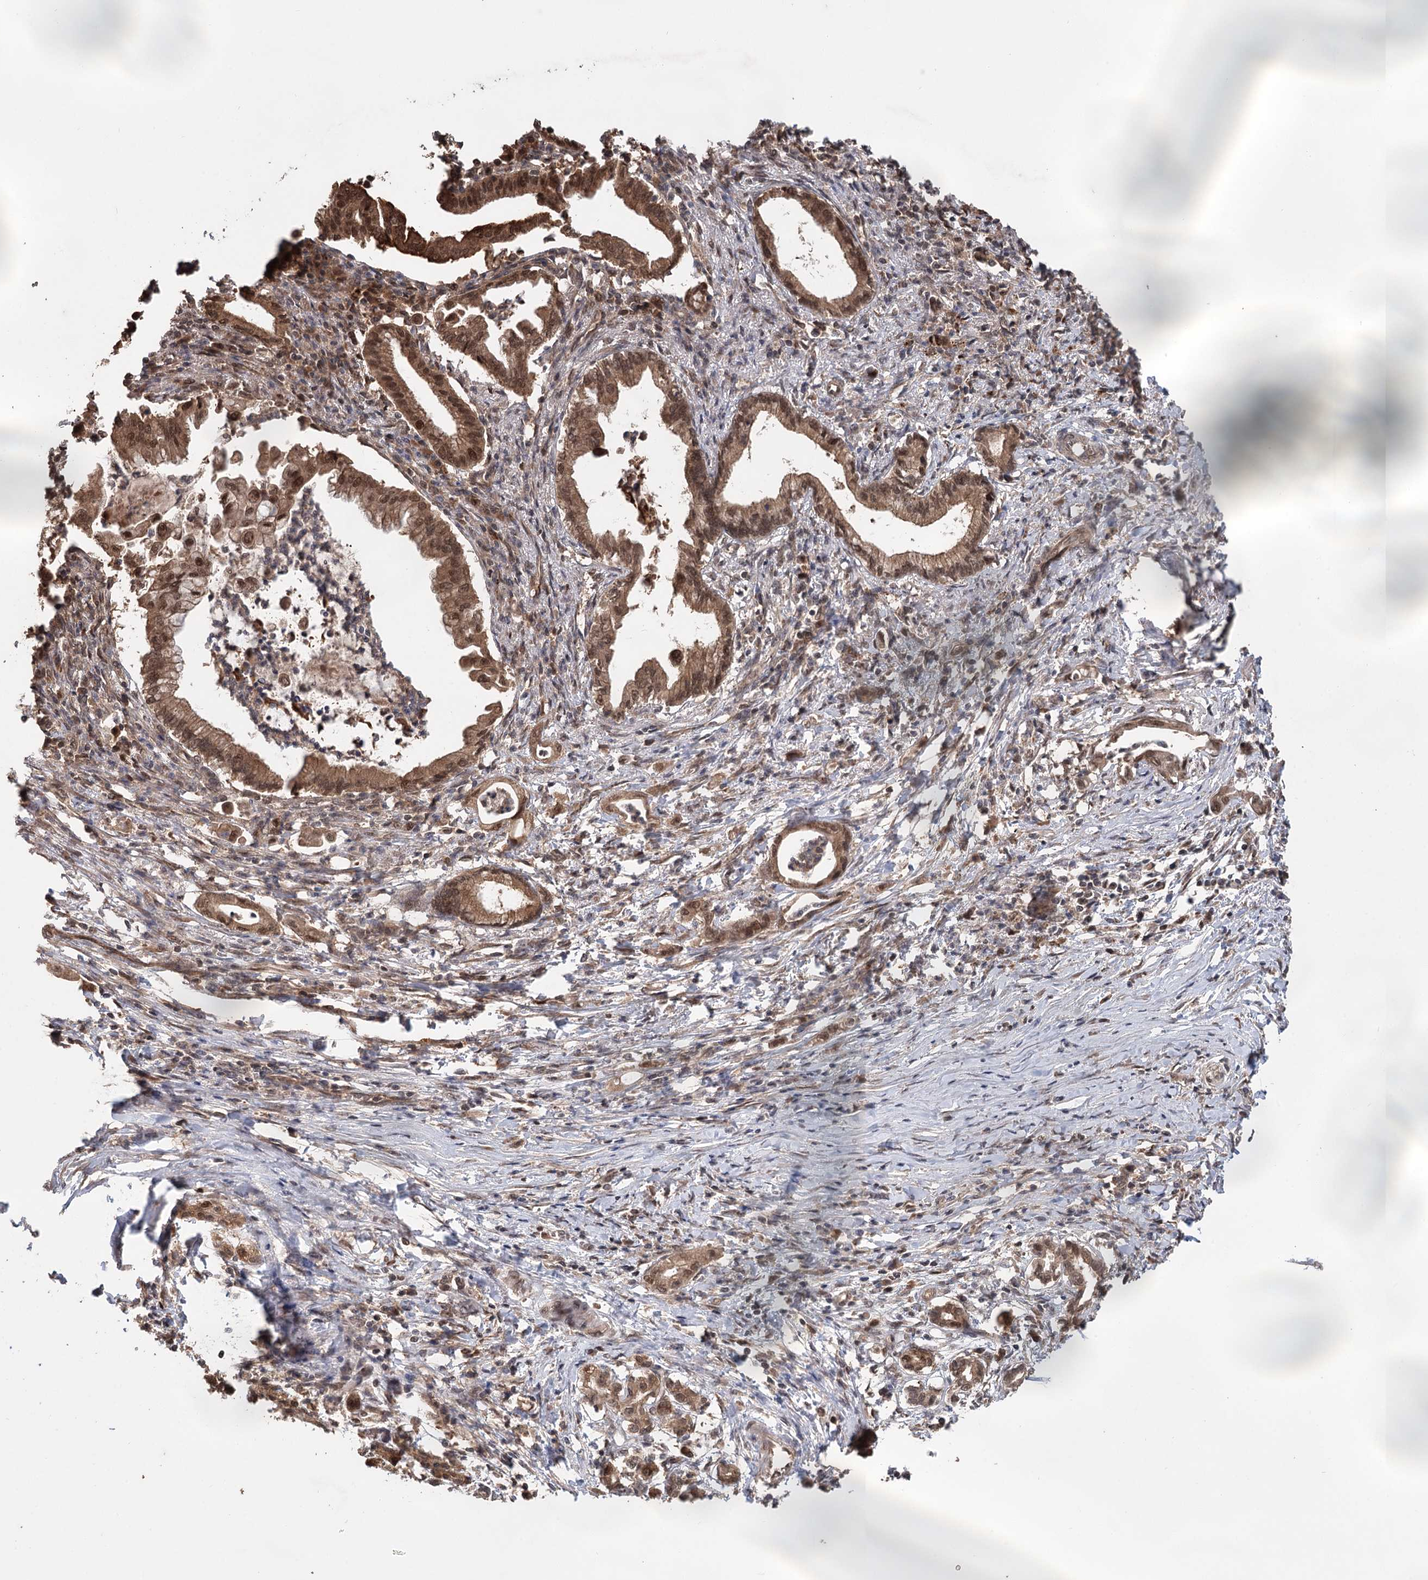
{"staining": {"intensity": "moderate", "quantity": ">75%", "location": "cytoplasmic/membranous,nuclear"}, "tissue": "pancreatic cancer", "cell_type": "Tumor cells", "image_type": "cancer", "snomed": [{"axis": "morphology", "description": "Adenocarcinoma, NOS"}, {"axis": "topography", "description": "Pancreas"}], "caption": "Moderate cytoplasmic/membranous and nuclear protein staining is appreciated in approximately >75% of tumor cells in pancreatic cancer (adenocarcinoma). Nuclei are stained in blue.", "gene": "N6AMT1", "patient": {"sex": "female", "age": 55}}